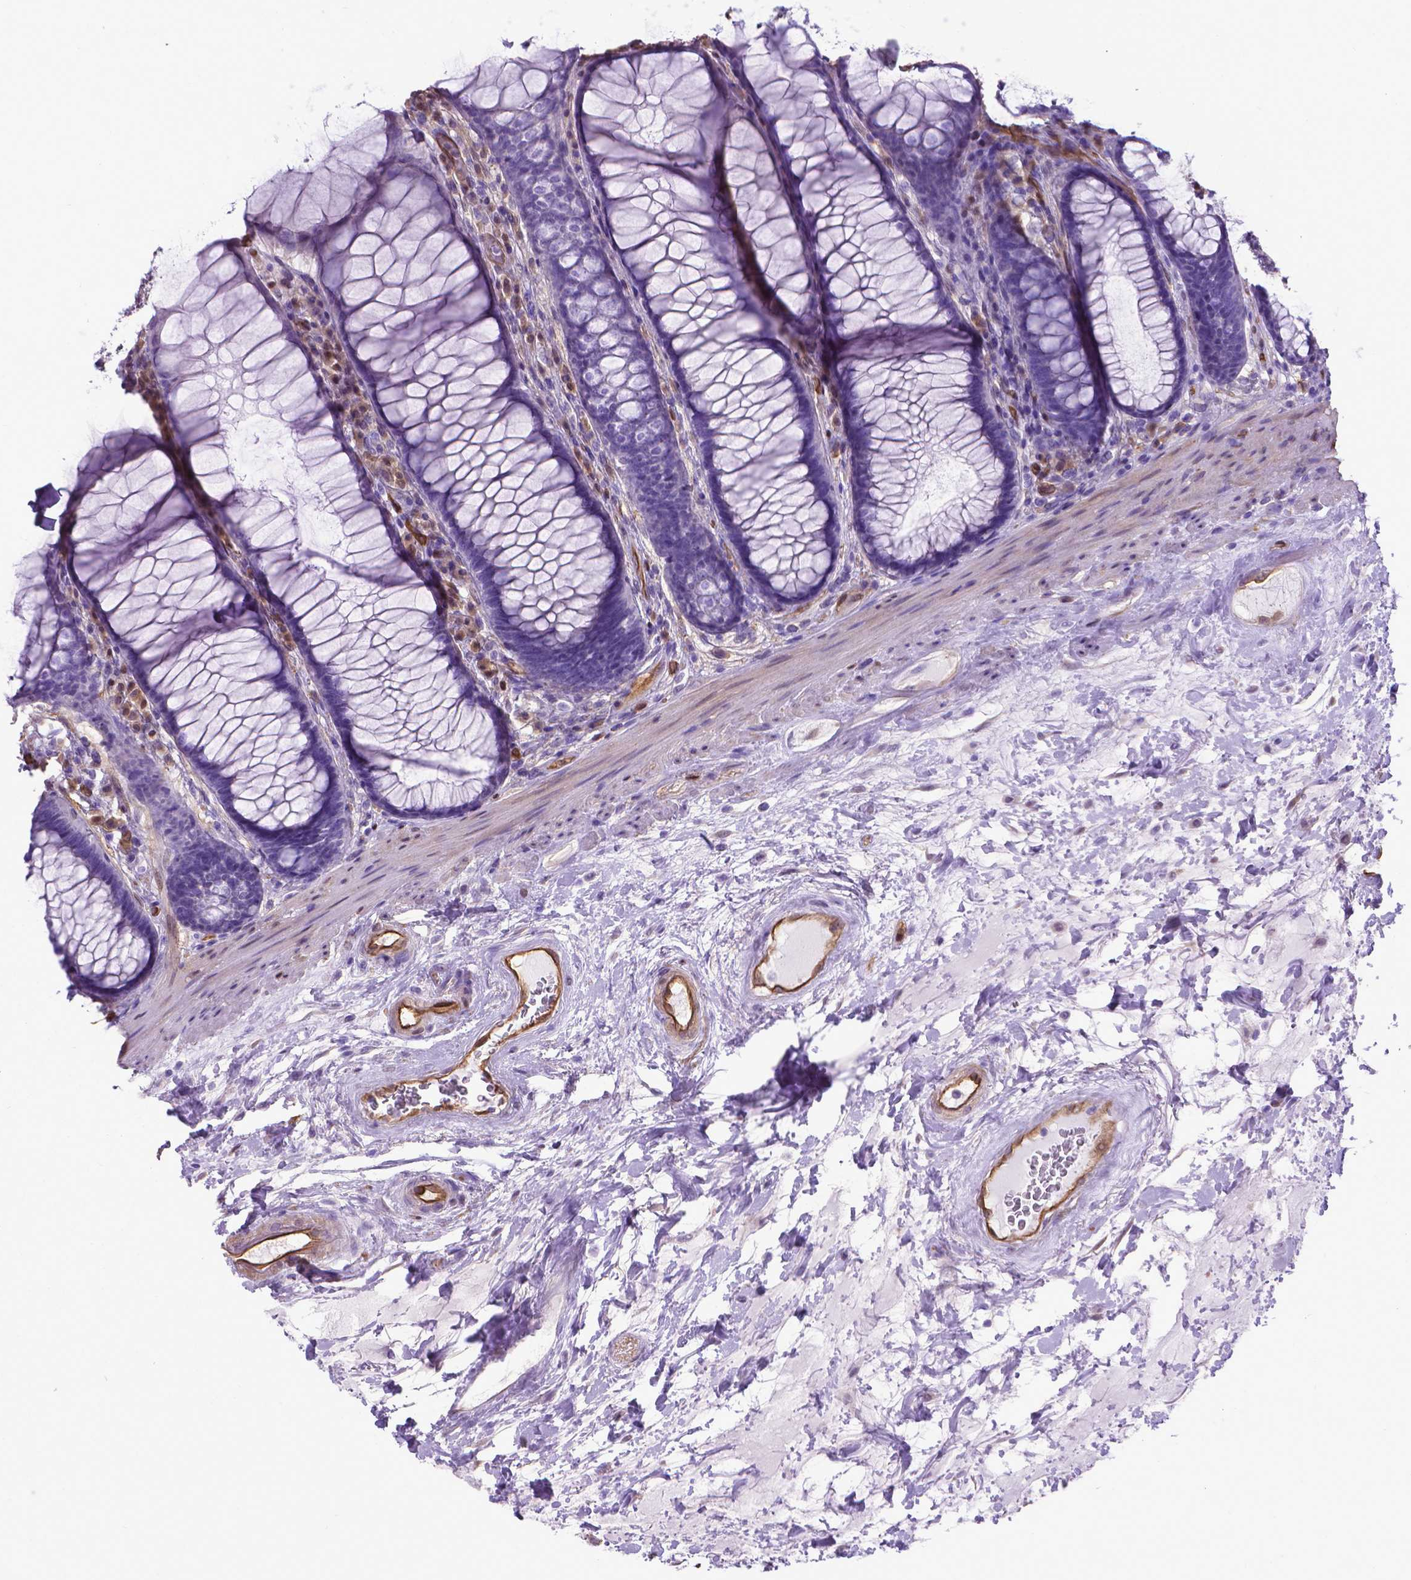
{"staining": {"intensity": "negative", "quantity": "none", "location": "none"}, "tissue": "rectum", "cell_type": "Glandular cells", "image_type": "normal", "snomed": [{"axis": "morphology", "description": "Normal tissue, NOS"}, {"axis": "topography", "description": "Rectum"}], "caption": "Protein analysis of unremarkable rectum exhibits no significant positivity in glandular cells.", "gene": "CLIC4", "patient": {"sex": "male", "age": 72}}